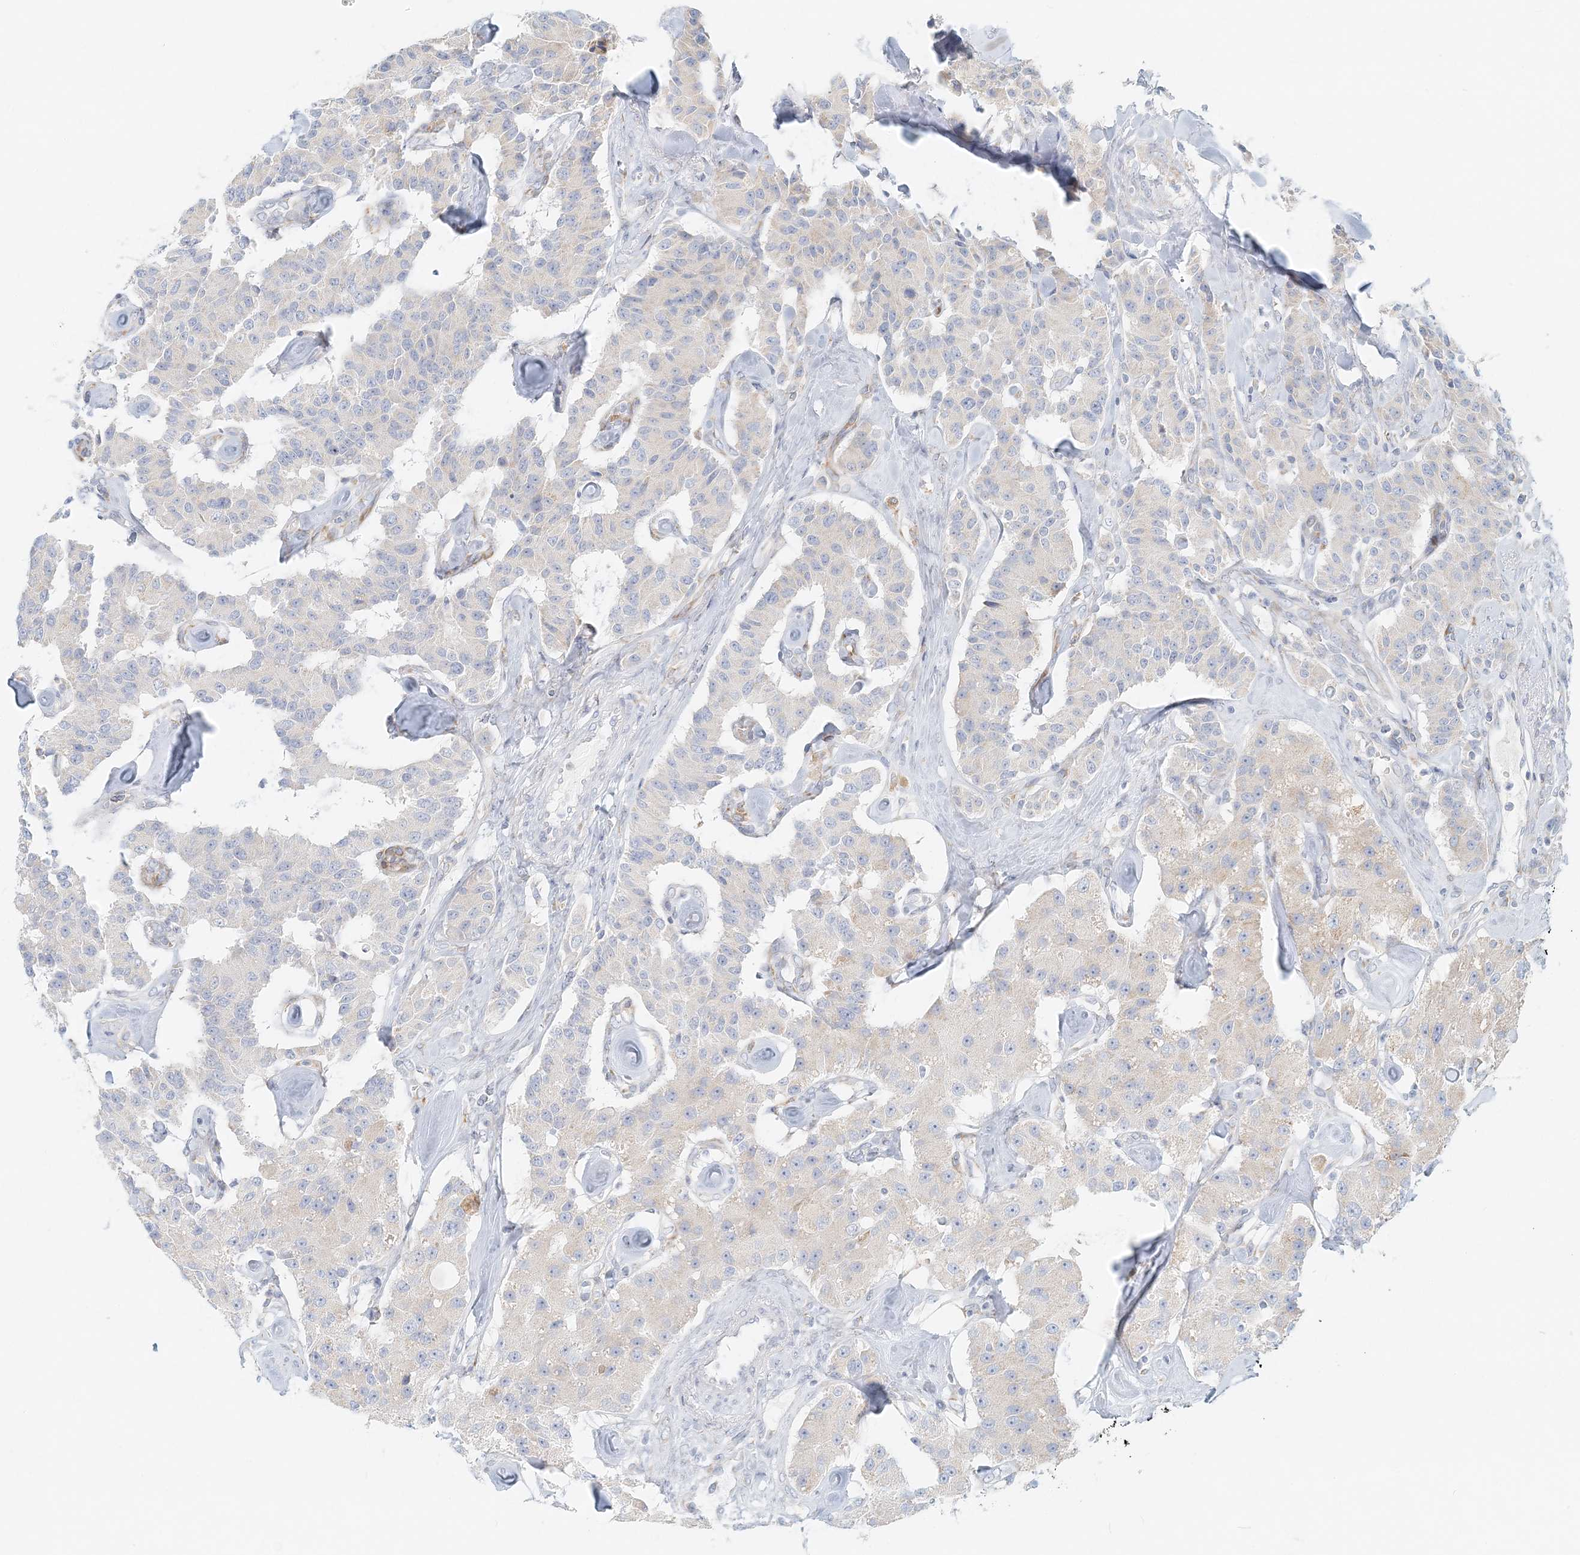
{"staining": {"intensity": "negative", "quantity": "none", "location": "none"}, "tissue": "carcinoid", "cell_type": "Tumor cells", "image_type": "cancer", "snomed": [{"axis": "morphology", "description": "Carcinoid, malignant, NOS"}, {"axis": "topography", "description": "Pancreas"}], "caption": "High magnification brightfield microscopy of carcinoid (malignant) stained with DAB (3,3'-diaminobenzidine) (brown) and counterstained with hematoxylin (blue): tumor cells show no significant staining.", "gene": "STK11IP", "patient": {"sex": "male", "age": 41}}